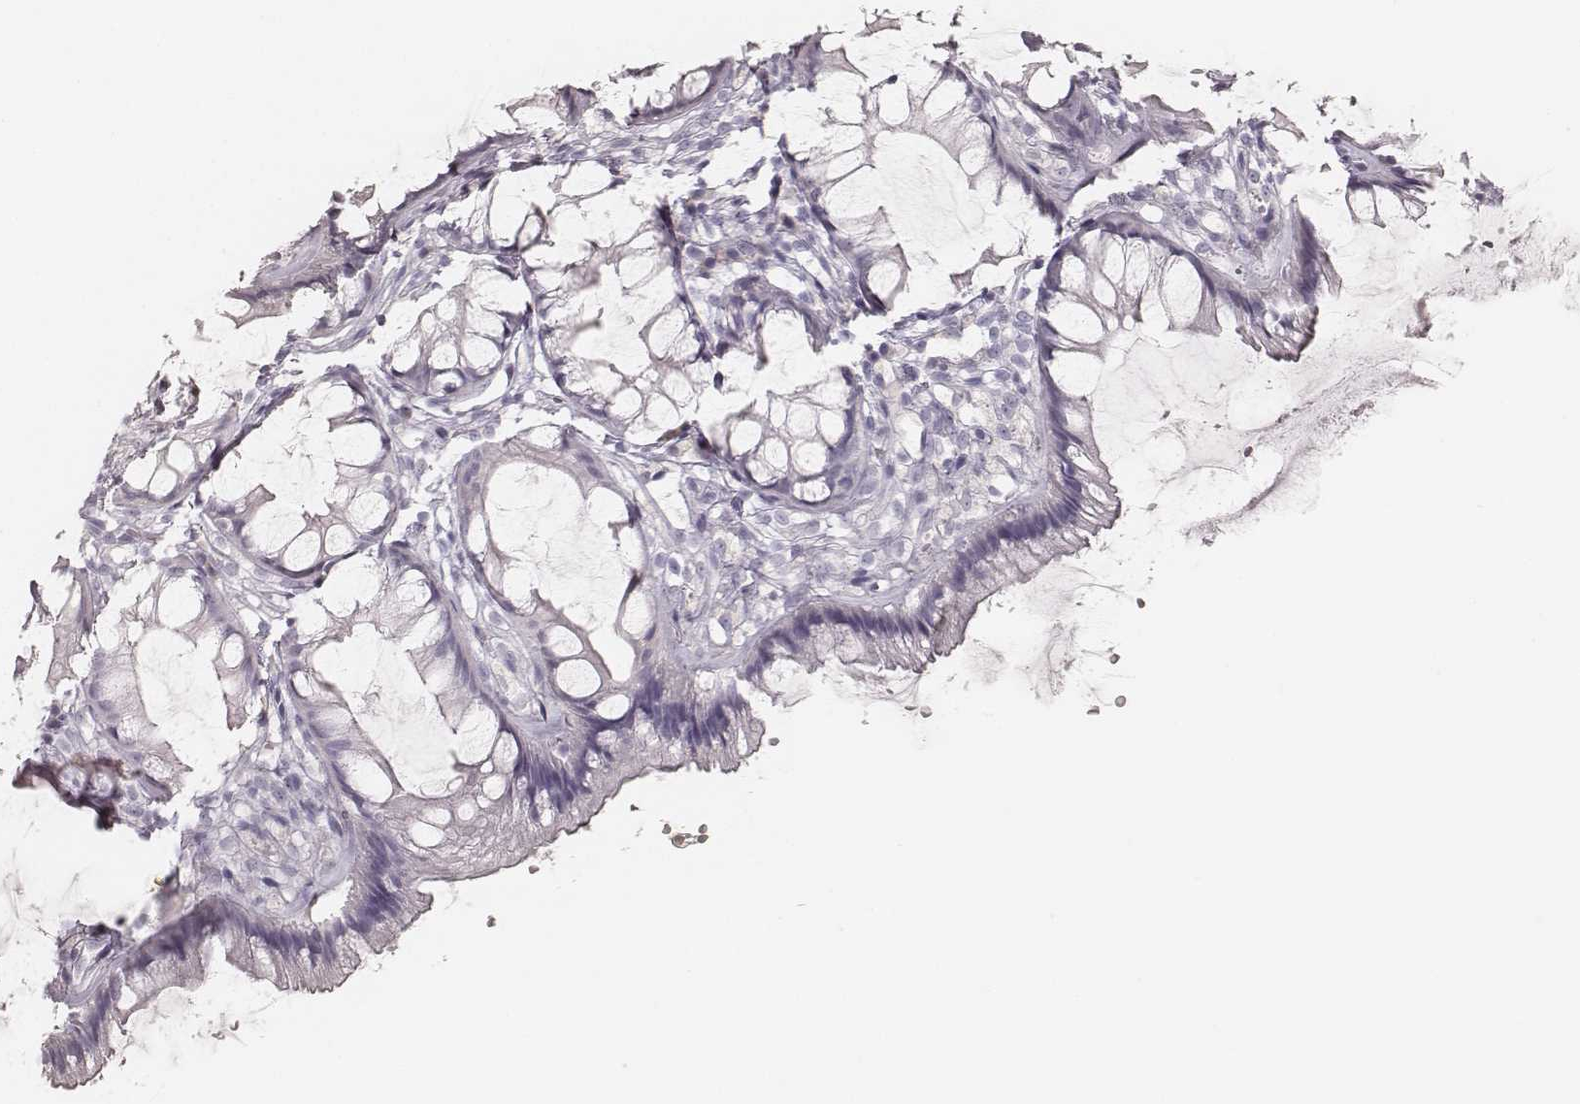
{"staining": {"intensity": "negative", "quantity": "none", "location": "none"}, "tissue": "rectum", "cell_type": "Glandular cells", "image_type": "normal", "snomed": [{"axis": "morphology", "description": "Normal tissue, NOS"}, {"axis": "topography", "description": "Rectum"}], "caption": "Rectum was stained to show a protein in brown. There is no significant staining in glandular cells. (Stains: DAB immunohistochemistry with hematoxylin counter stain, Microscopy: brightfield microscopy at high magnification).", "gene": "KRT82", "patient": {"sex": "female", "age": 62}}